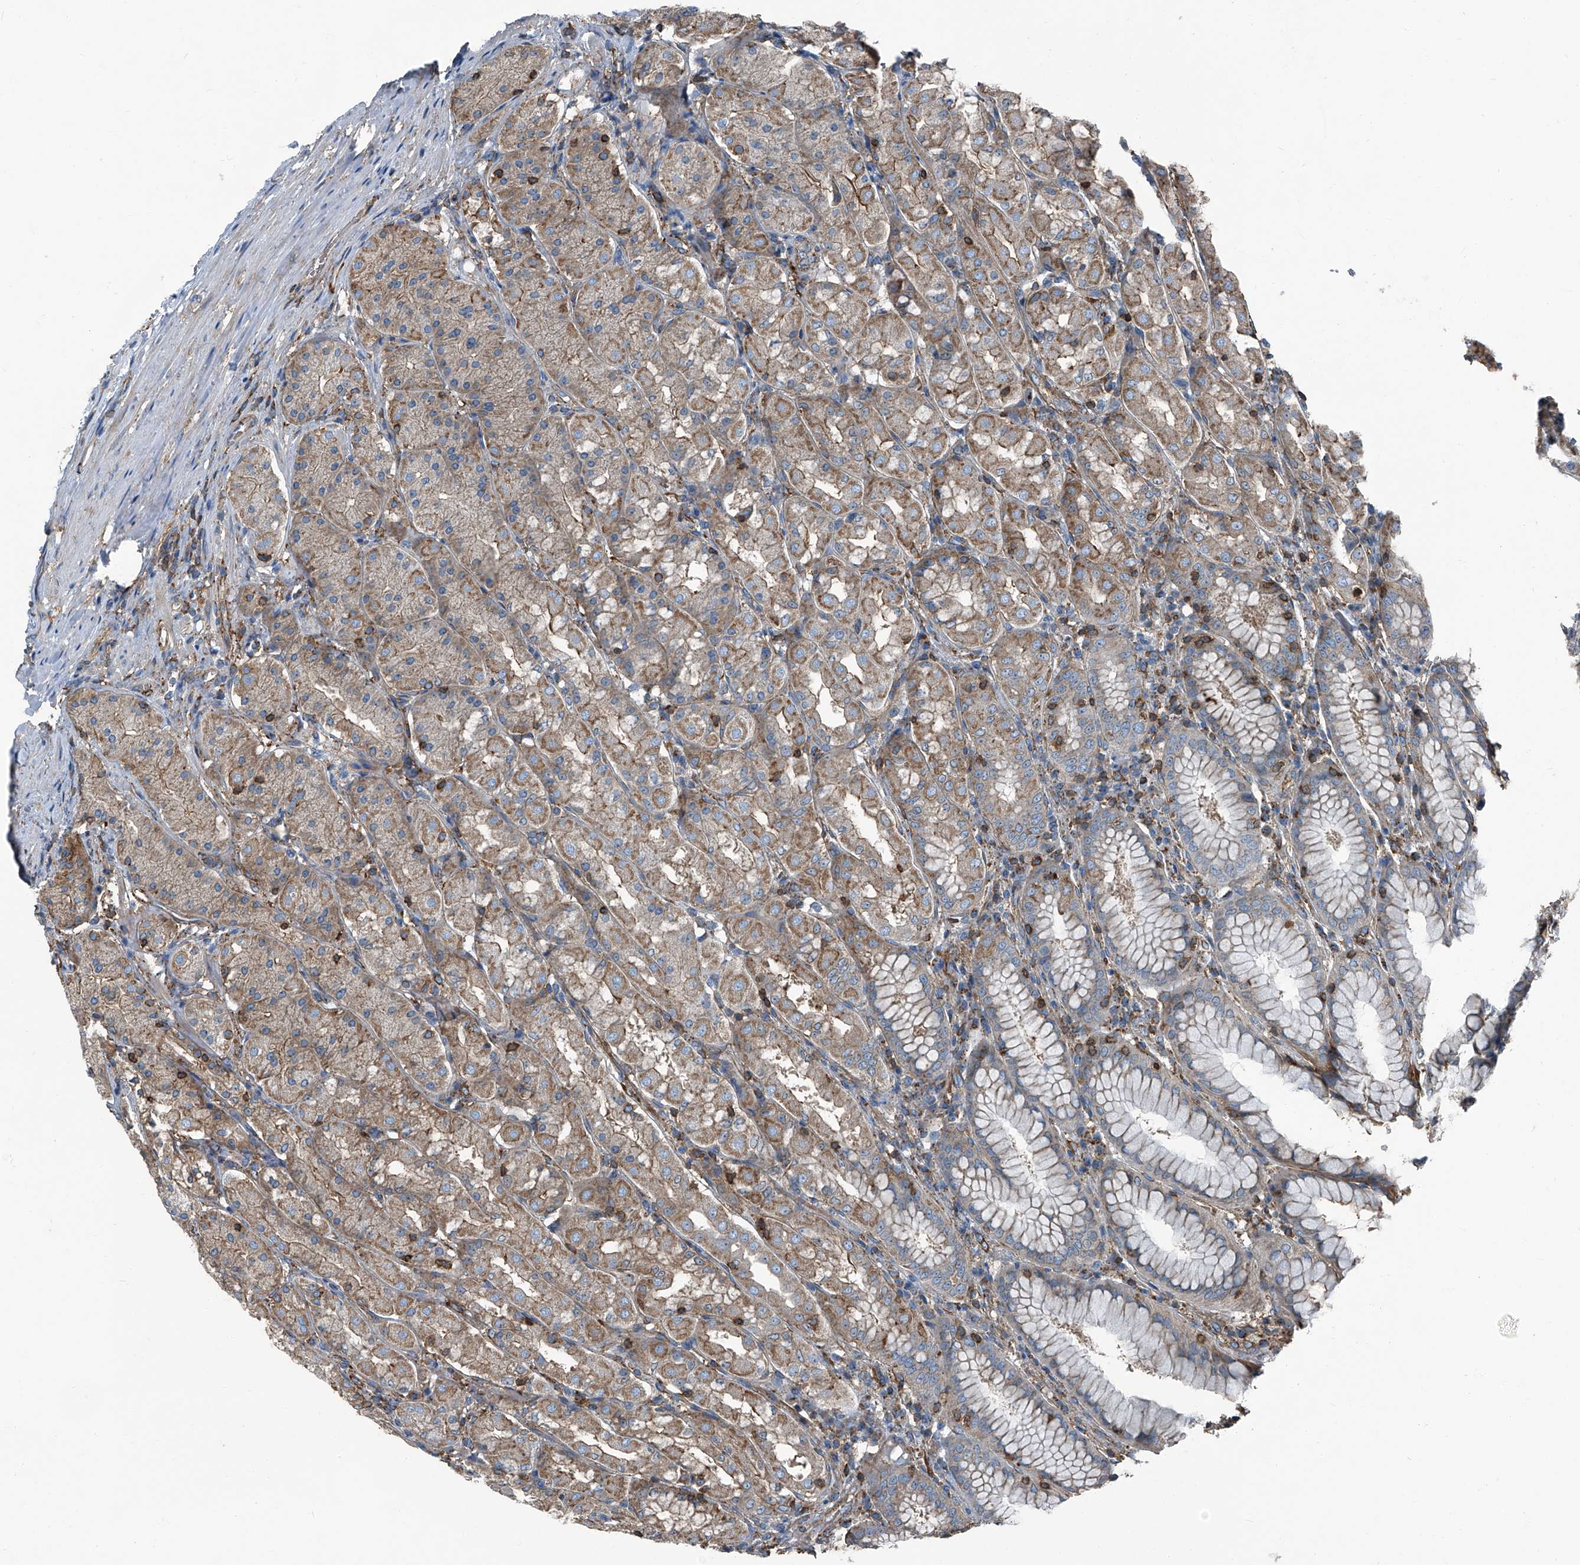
{"staining": {"intensity": "moderate", "quantity": "25%-75%", "location": "cytoplasmic/membranous"}, "tissue": "stomach", "cell_type": "Glandular cells", "image_type": "normal", "snomed": [{"axis": "morphology", "description": "Normal tissue, NOS"}, {"axis": "topography", "description": "Stomach"}, {"axis": "topography", "description": "Stomach, lower"}], "caption": "Moderate cytoplasmic/membranous expression is identified in approximately 25%-75% of glandular cells in unremarkable stomach.", "gene": "SEPTIN7", "patient": {"sex": "female", "age": 56}}